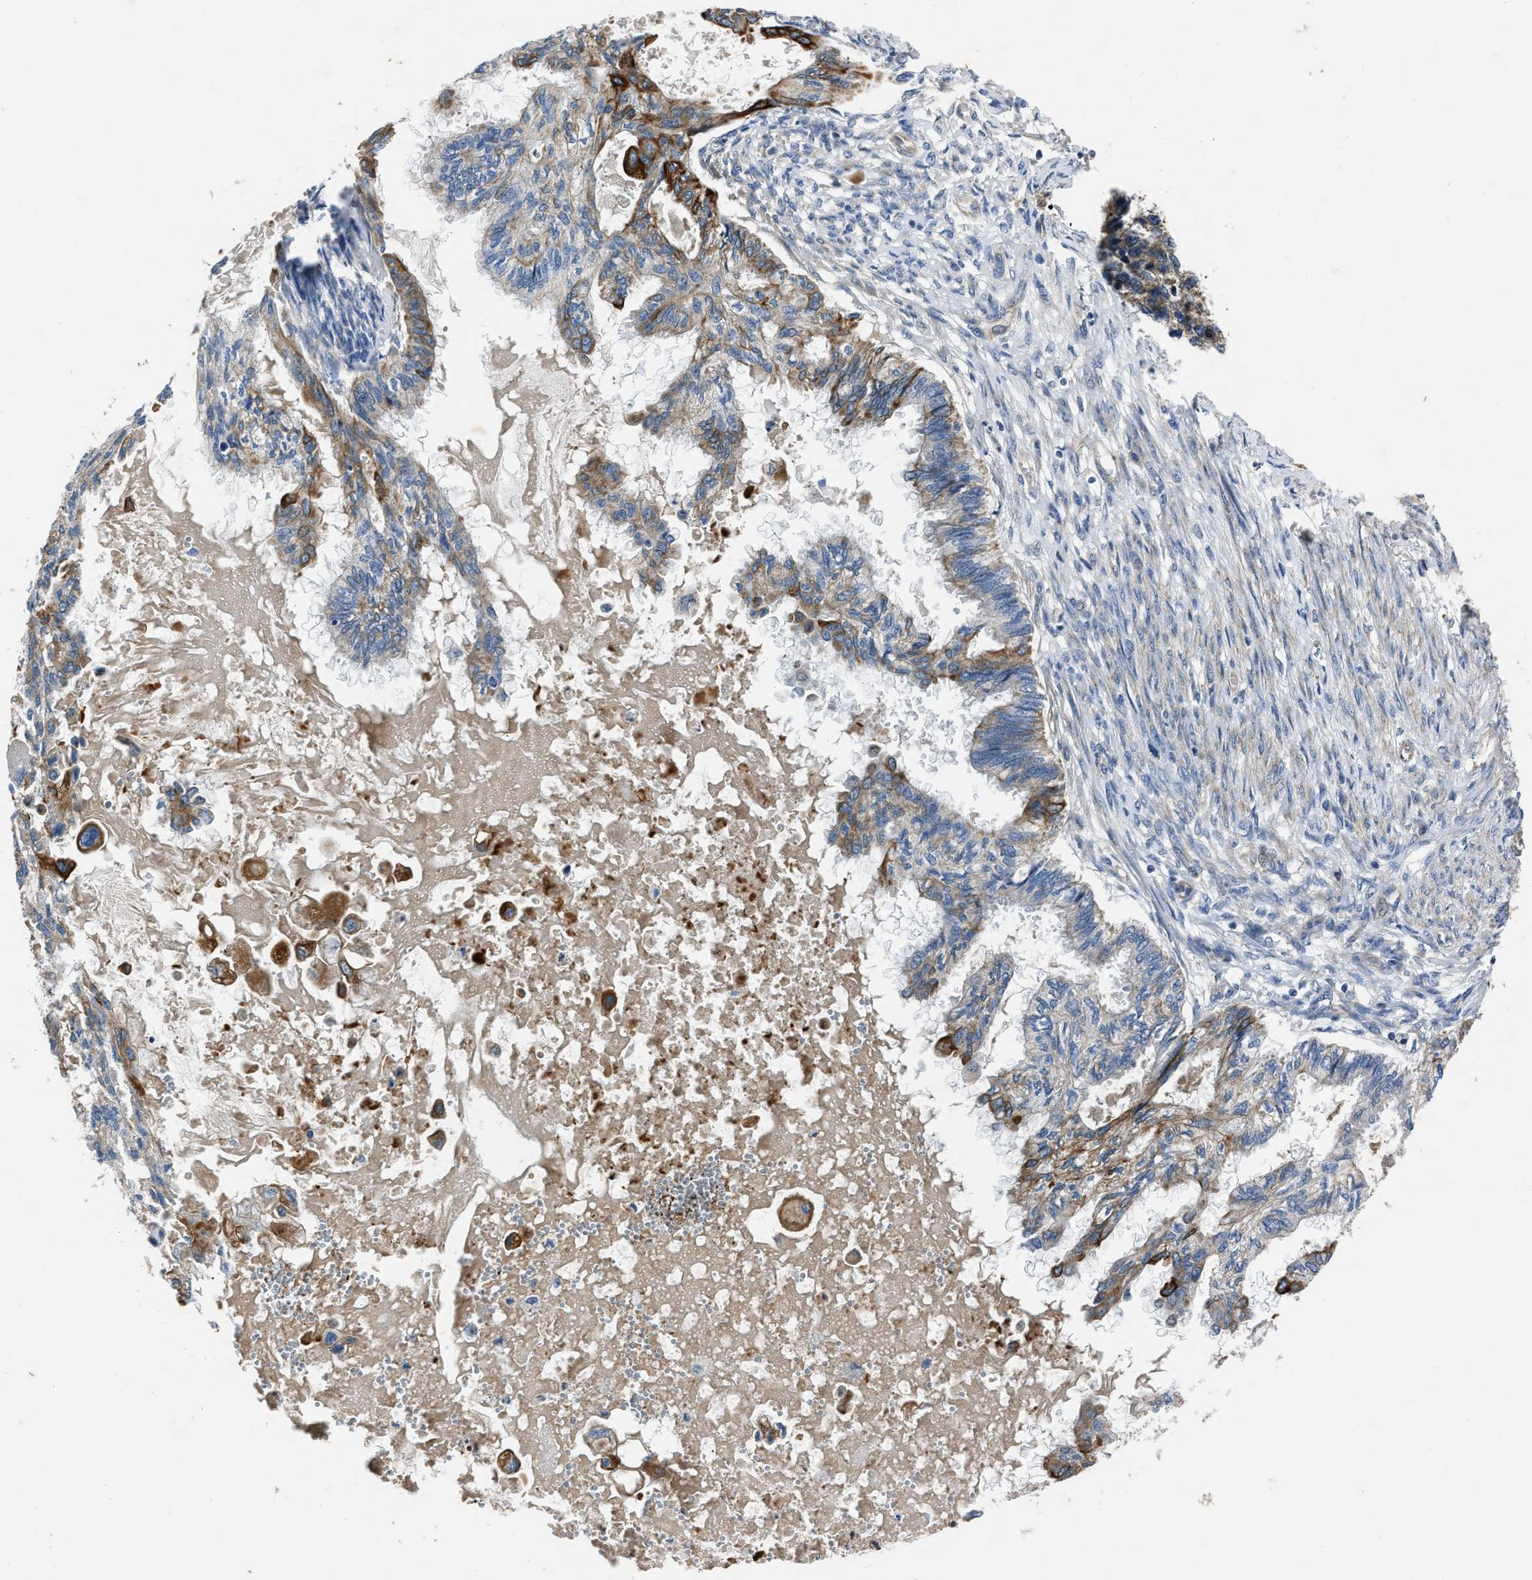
{"staining": {"intensity": "strong", "quantity": "<25%", "location": "cytoplasmic/membranous"}, "tissue": "cervical cancer", "cell_type": "Tumor cells", "image_type": "cancer", "snomed": [{"axis": "morphology", "description": "Normal tissue, NOS"}, {"axis": "morphology", "description": "Adenocarcinoma, NOS"}, {"axis": "topography", "description": "Cervix"}, {"axis": "topography", "description": "Endometrium"}], "caption": "Immunohistochemical staining of adenocarcinoma (cervical) displays medium levels of strong cytoplasmic/membranous positivity in approximately <25% of tumor cells. Nuclei are stained in blue.", "gene": "ERC1", "patient": {"sex": "female", "age": 86}}